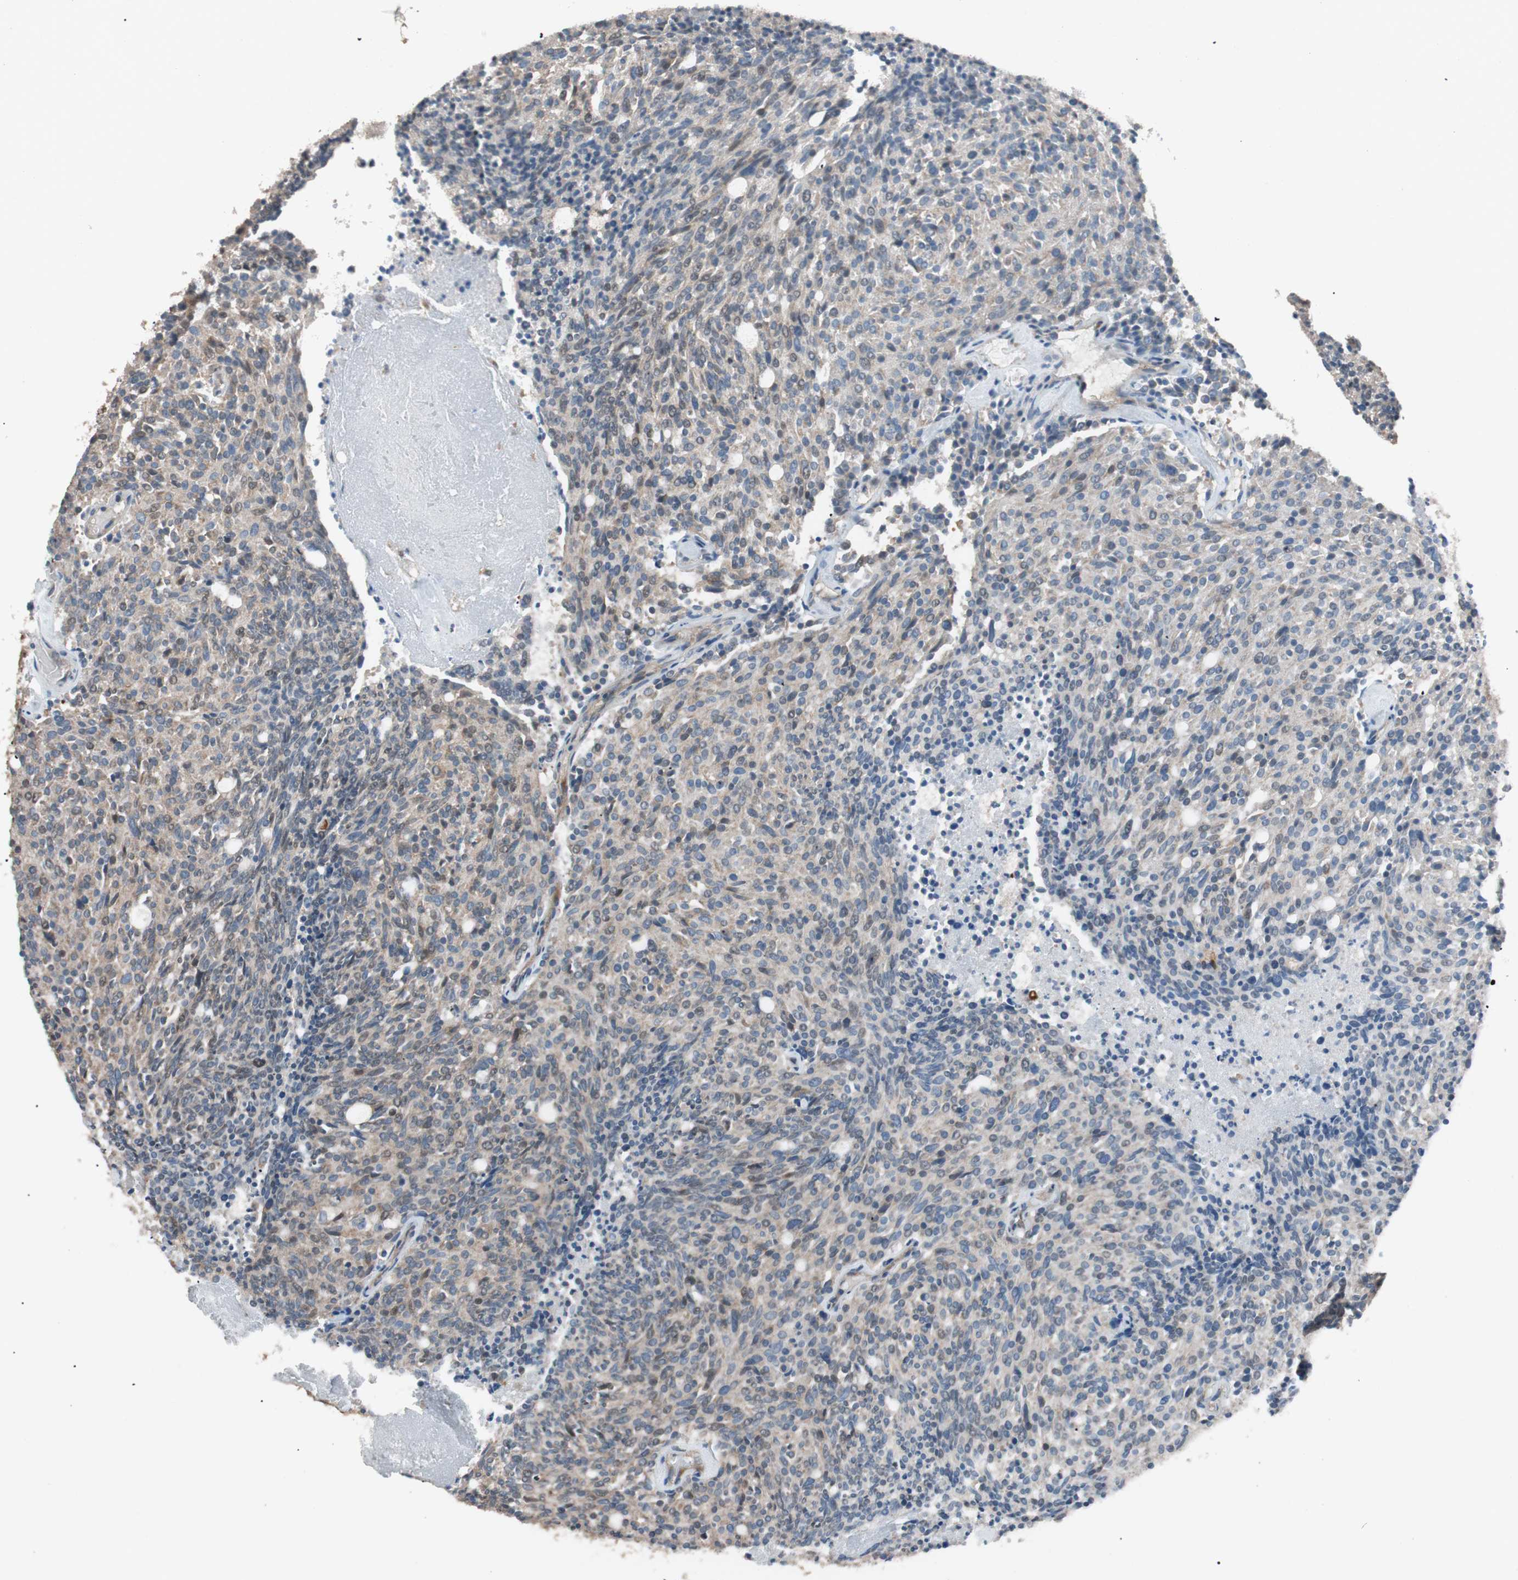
{"staining": {"intensity": "weak", "quantity": "25%-75%", "location": "cytoplasmic/membranous,nuclear"}, "tissue": "carcinoid", "cell_type": "Tumor cells", "image_type": "cancer", "snomed": [{"axis": "morphology", "description": "Carcinoid, malignant, NOS"}, {"axis": "topography", "description": "Pancreas"}], "caption": "Immunohistochemical staining of carcinoid displays low levels of weak cytoplasmic/membranous and nuclear staining in about 25%-75% of tumor cells. (DAB IHC with brightfield microscopy, high magnification).", "gene": "FAAH", "patient": {"sex": "female", "age": 54}}